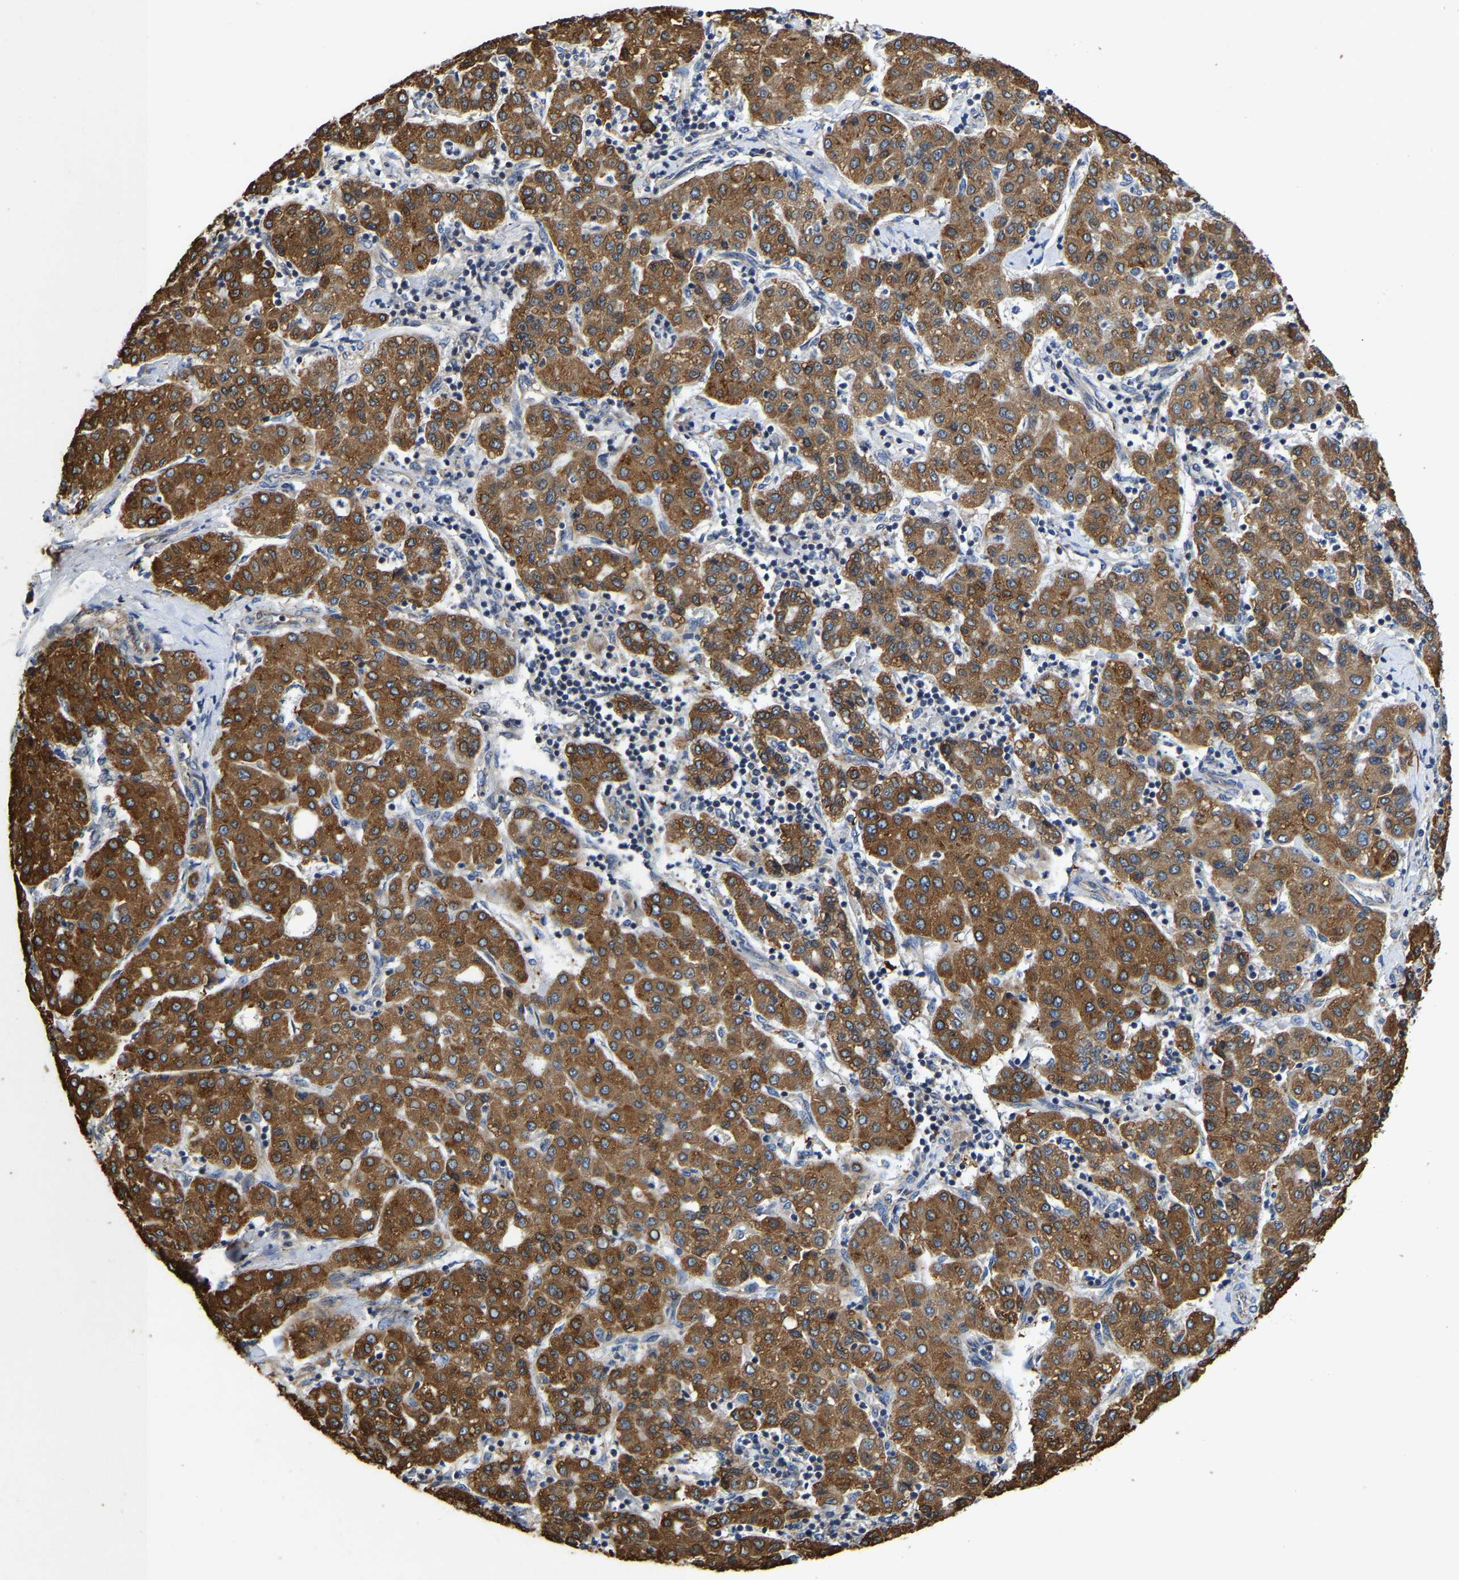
{"staining": {"intensity": "strong", "quantity": ">75%", "location": "cytoplasmic/membranous"}, "tissue": "liver cancer", "cell_type": "Tumor cells", "image_type": "cancer", "snomed": [{"axis": "morphology", "description": "Carcinoma, Hepatocellular, NOS"}, {"axis": "topography", "description": "Liver"}], "caption": "This is an image of immunohistochemistry staining of liver cancer, which shows strong staining in the cytoplasmic/membranous of tumor cells.", "gene": "ARL6IP5", "patient": {"sex": "male", "age": 65}}